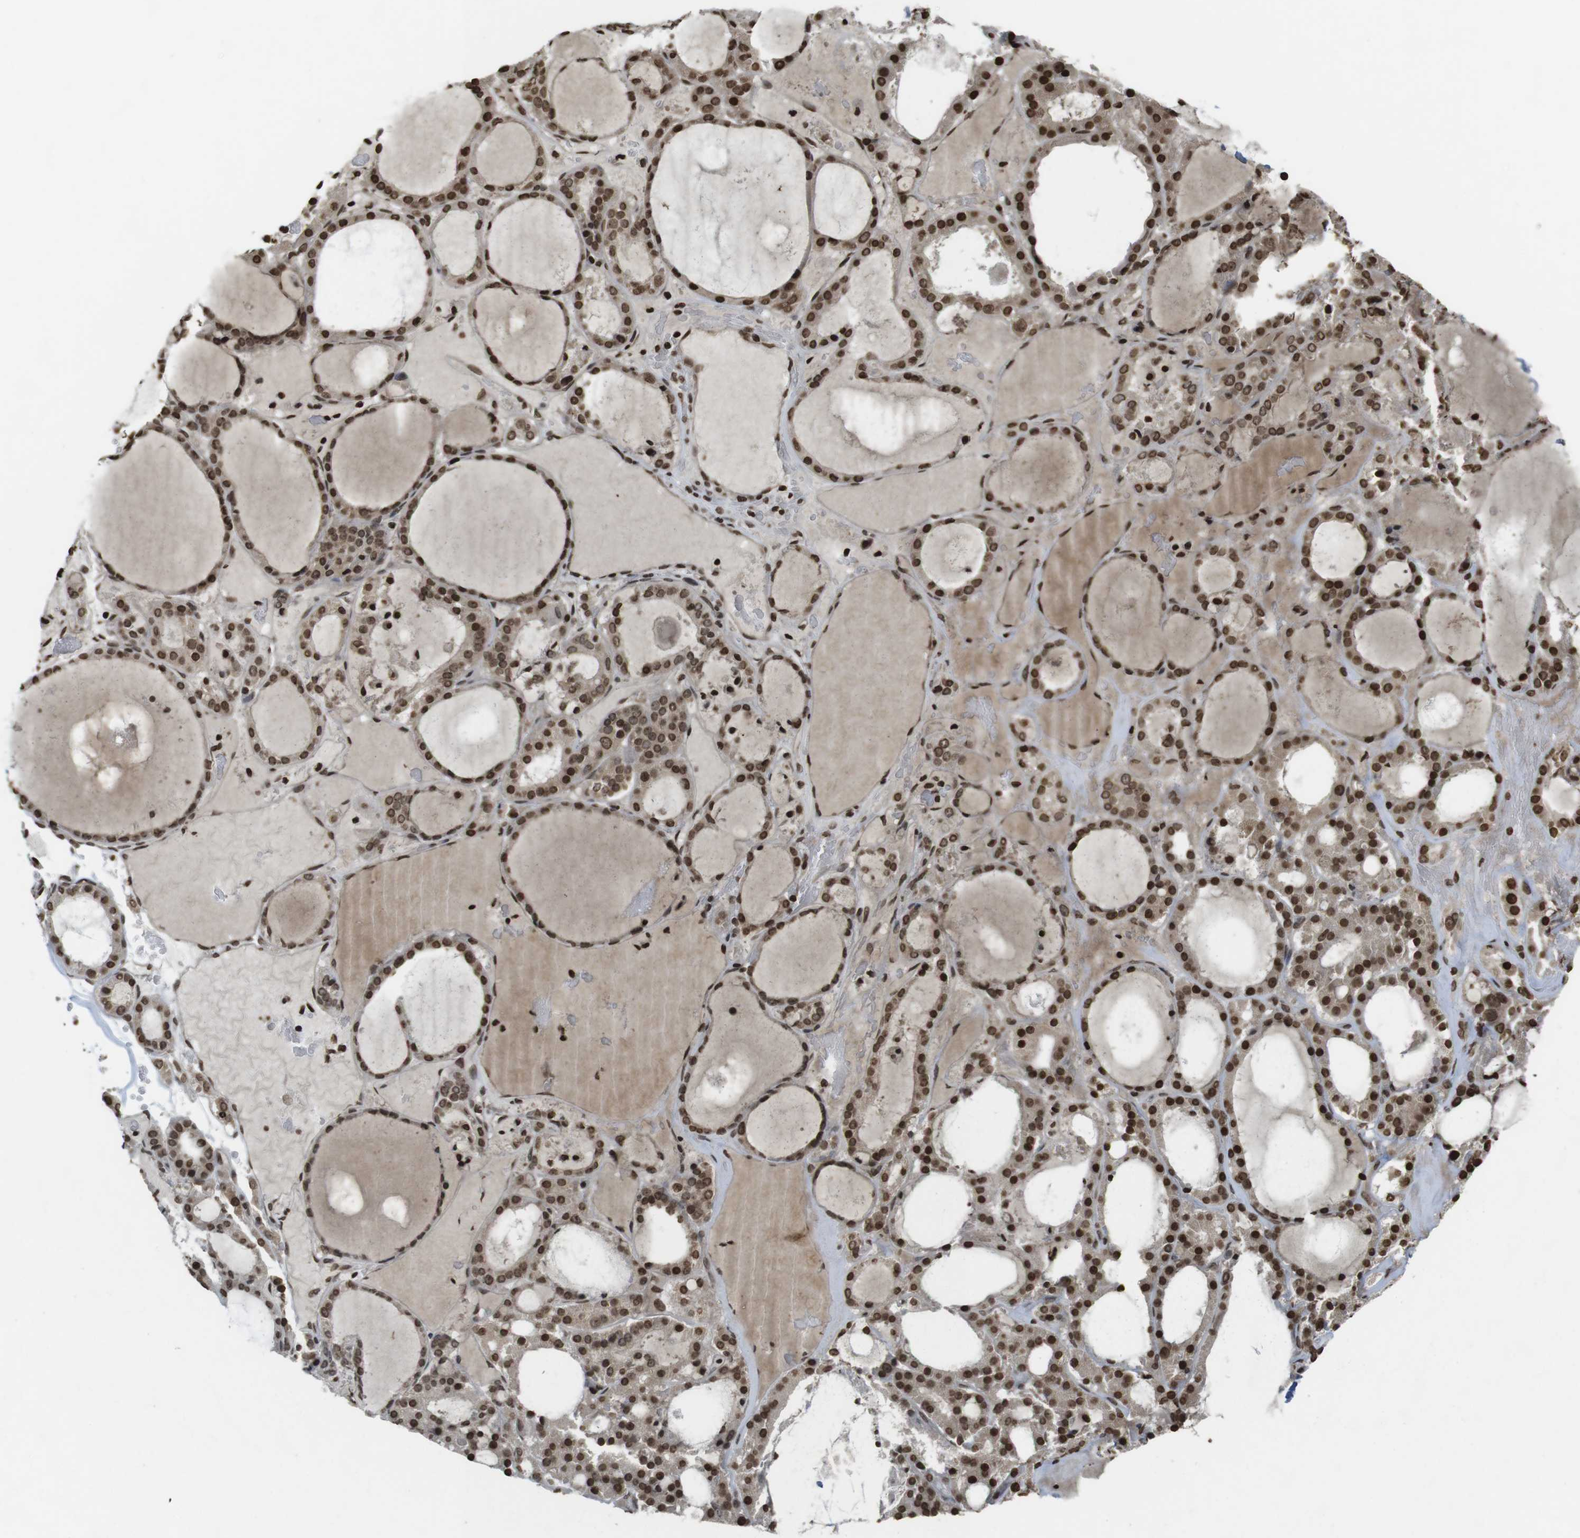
{"staining": {"intensity": "strong", "quantity": ">75%", "location": "nuclear"}, "tissue": "thyroid gland", "cell_type": "Glandular cells", "image_type": "normal", "snomed": [{"axis": "morphology", "description": "Normal tissue, NOS"}, {"axis": "morphology", "description": "Carcinoma, NOS"}, {"axis": "topography", "description": "Thyroid gland"}], "caption": "Immunohistochemistry photomicrograph of unremarkable thyroid gland: thyroid gland stained using IHC displays high levels of strong protein expression localized specifically in the nuclear of glandular cells, appearing as a nuclear brown color.", "gene": "FOXA3", "patient": {"sex": "female", "age": 86}}